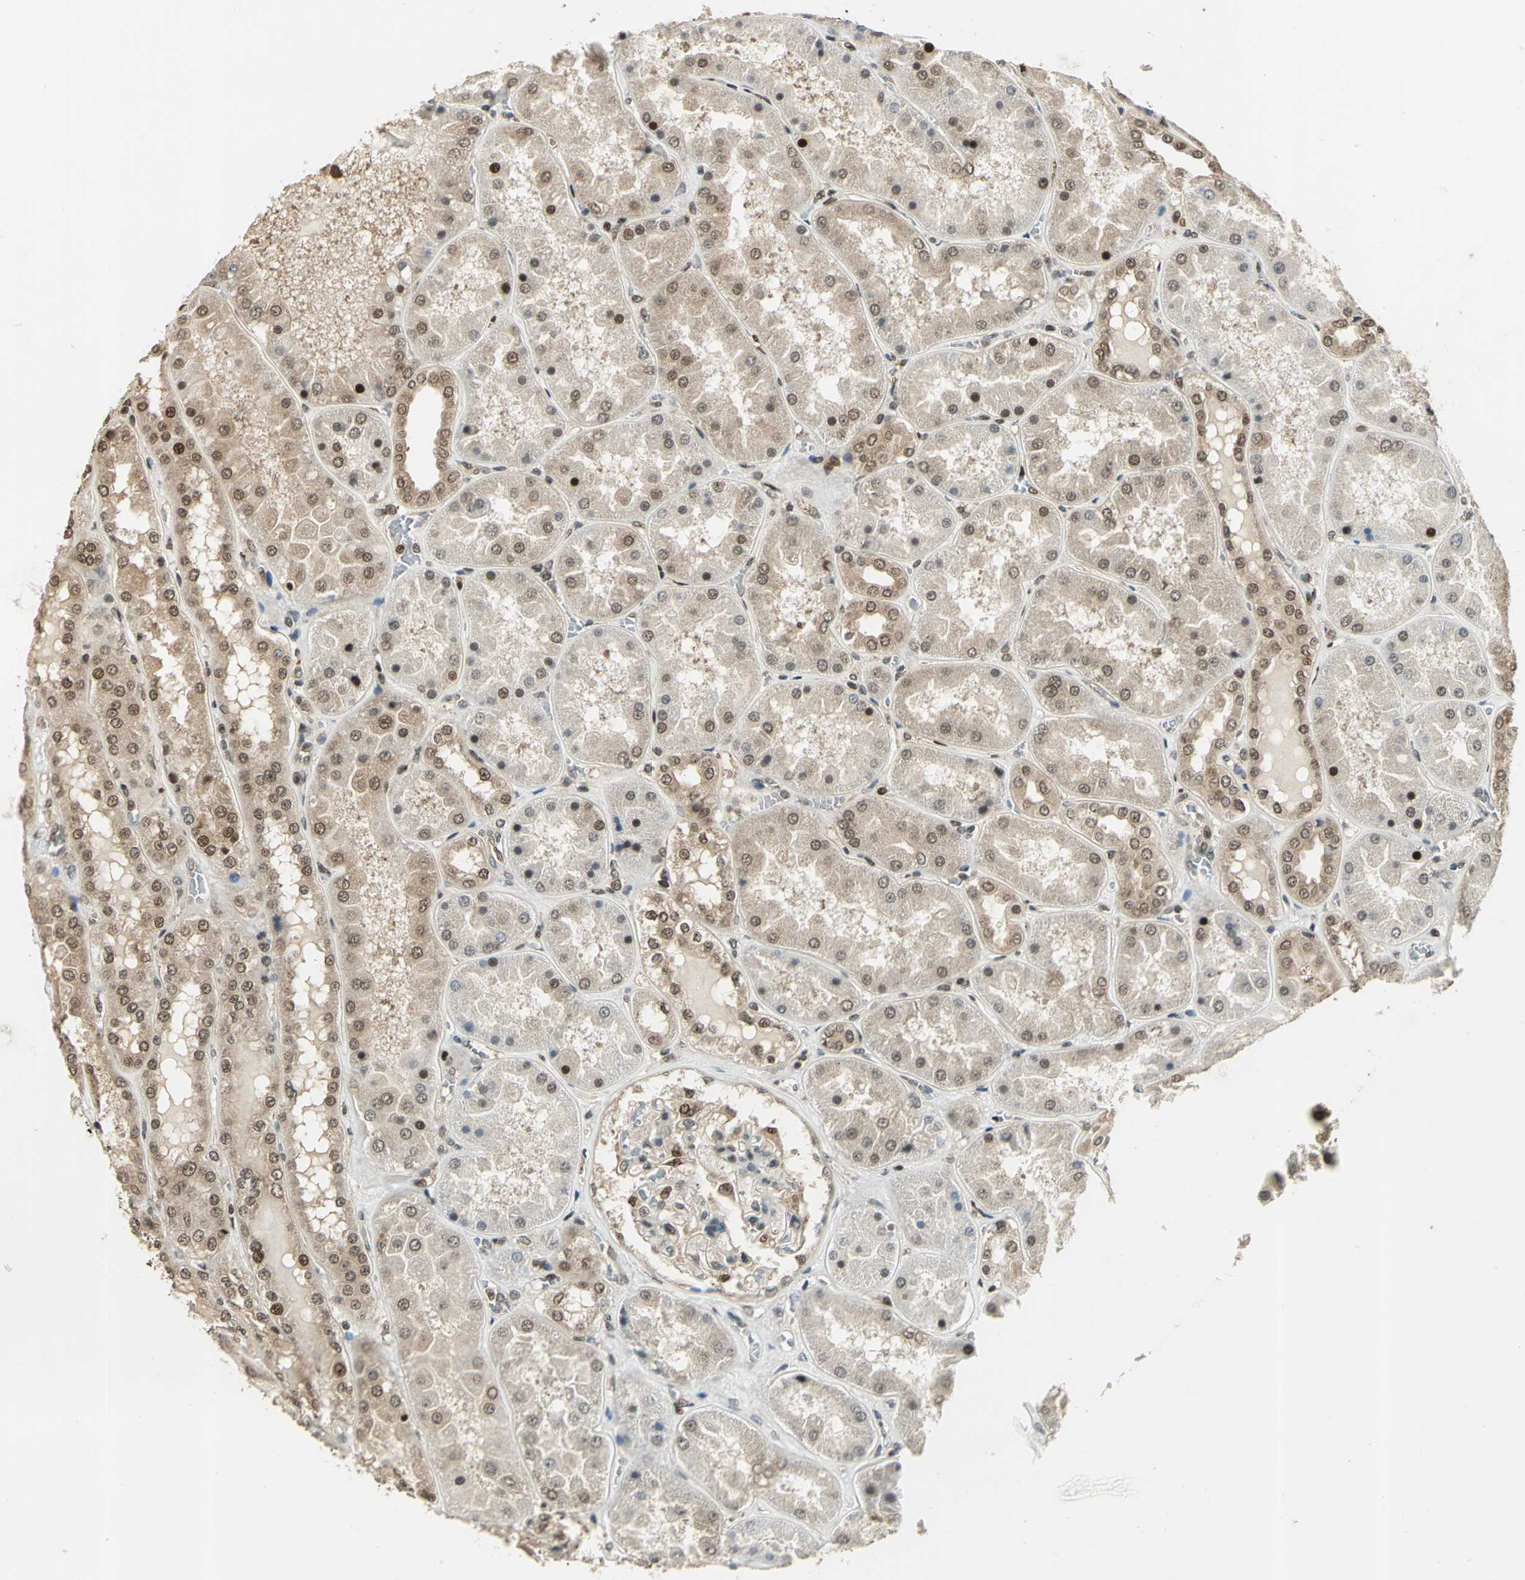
{"staining": {"intensity": "strong", "quantity": "25%-75%", "location": "cytoplasmic/membranous,nuclear"}, "tissue": "kidney", "cell_type": "Cells in glomeruli", "image_type": "normal", "snomed": [{"axis": "morphology", "description": "Normal tissue, NOS"}, {"axis": "topography", "description": "Kidney"}], "caption": "A histopathology image of kidney stained for a protein reveals strong cytoplasmic/membranous,nuclear brown staining in cells in glomeruli. (Brightfield microscopy of DAB IHC at high magnification).", "gene": "PSMC3", "patient": {"sex": "female", "age": 56}}